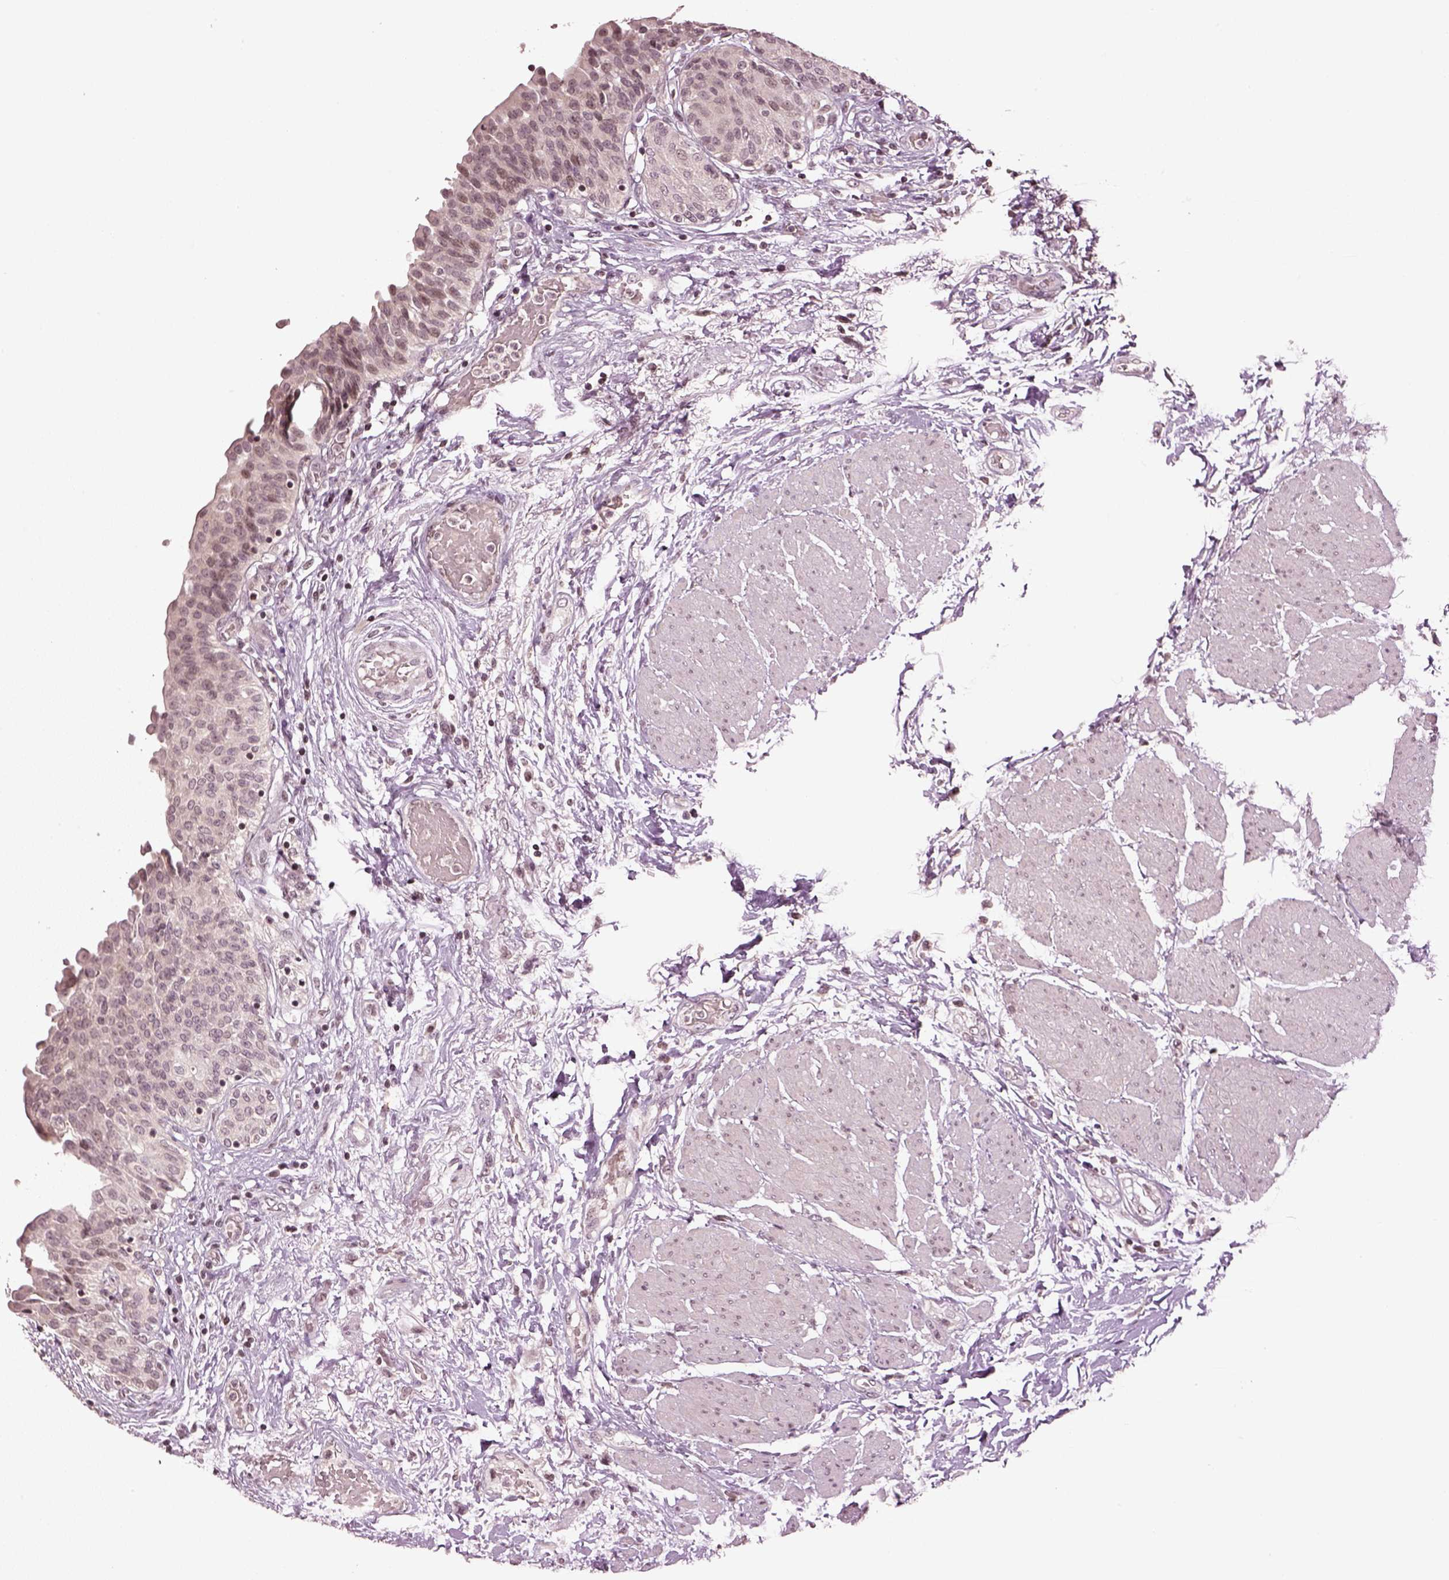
{"staining": {"intensity": "weak", "quantity": "<25%", "location": "nuclear"}, "tissue": "urinary bladder", "cell_type": "Urothelial cells", "image_type": "normal", "snomed": [{"axis": "morphology", "description": "Normal tissue, NOS"}, {"axis": "morphology", "description": "Metaplasia, NOS"}, {"axis": "topography", "description": "Urinary bladder"}], "caption": "Protein analysis of normal urinary bladder displays no significant positivity in urothelial cells.", "gene": "GRM4", "patient": {"sex": "male", "age": 68}}